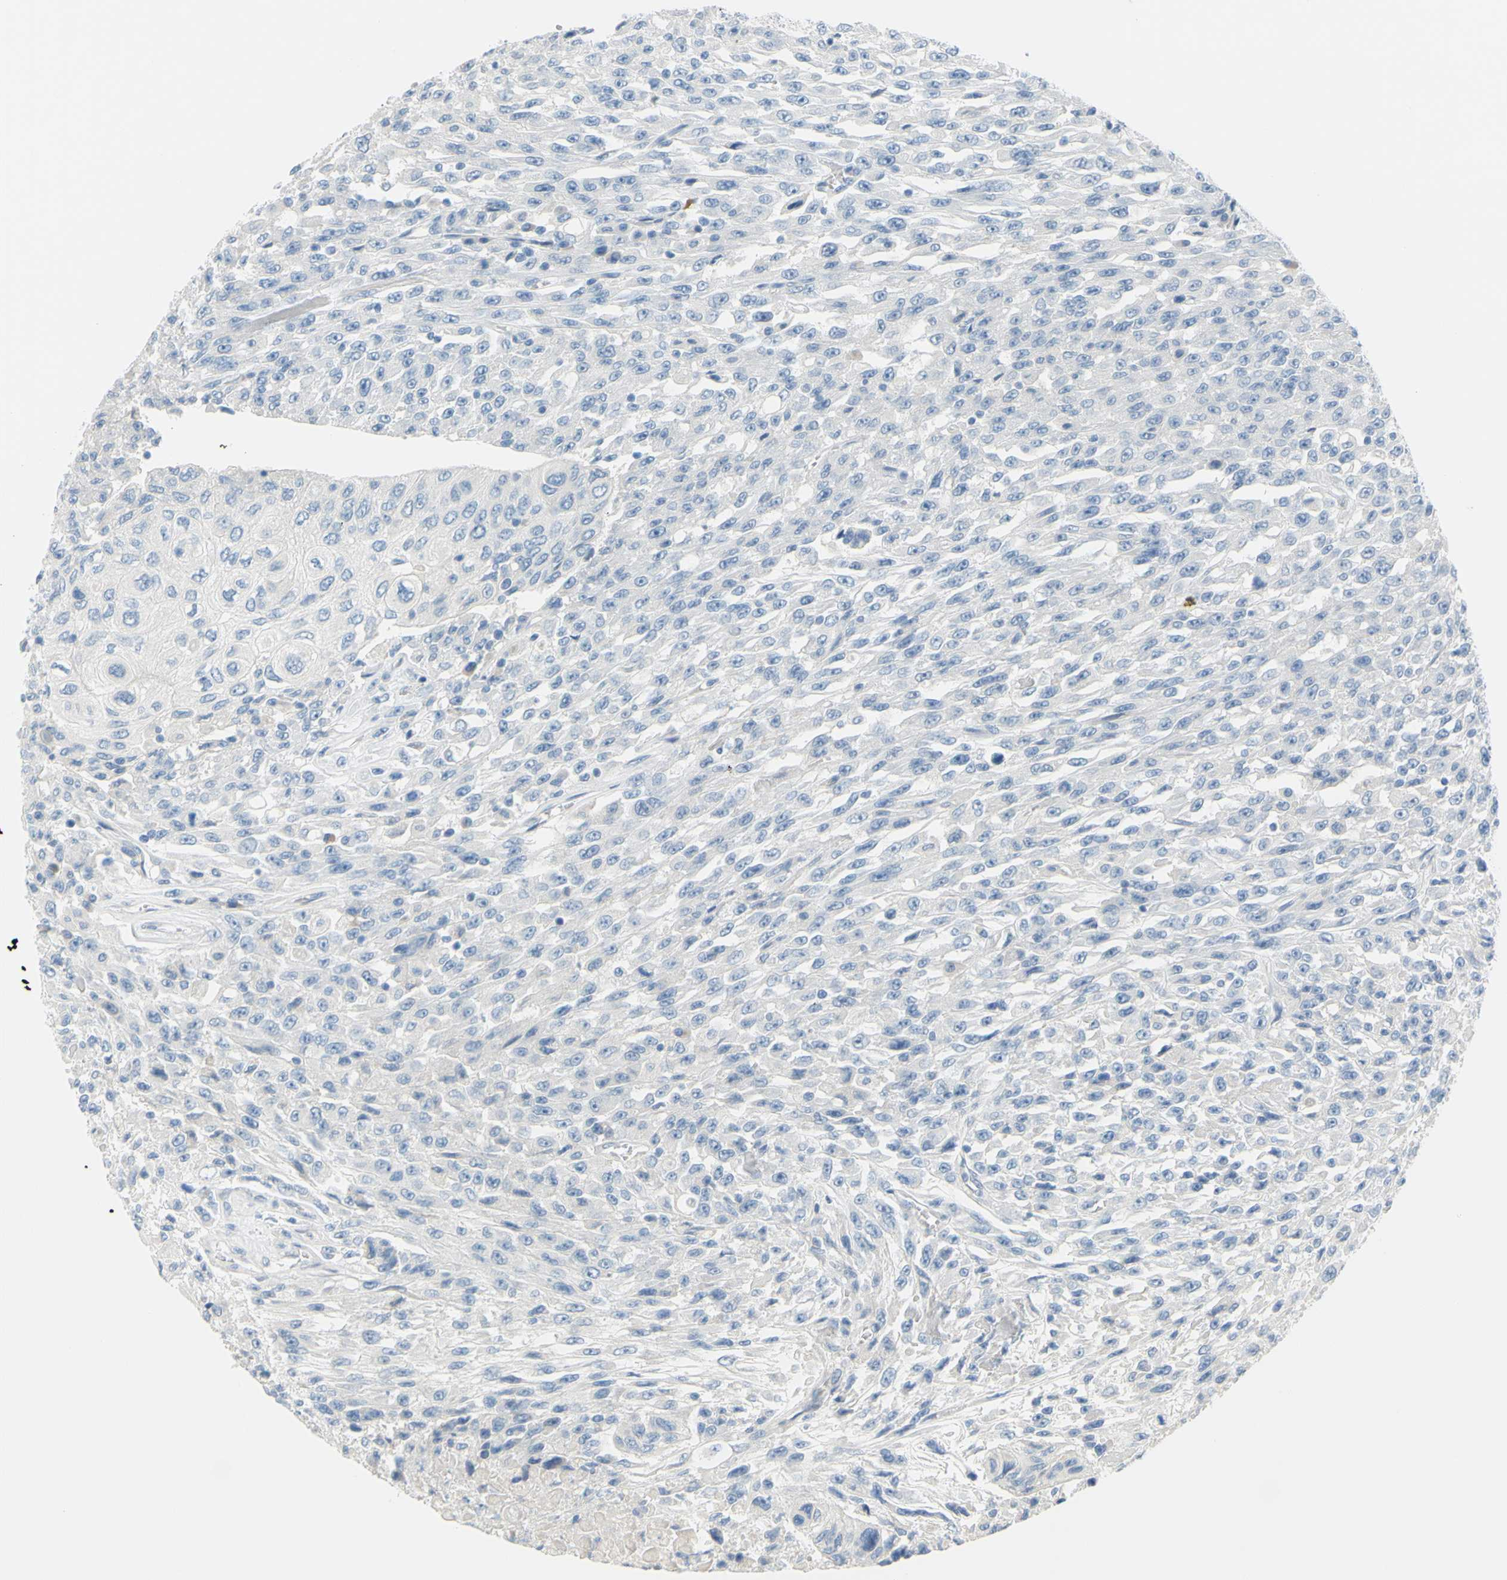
{"staining": {"intensity": "negative", "quantity": "none", "location": "none"}, "tissue": "urothelial cancer", "cell_type": "Tumor cells", "image_type": "cancer", "snomed": [{"axis": "morphology", "description": "Urothelial carcinoma, High grade"}, {"axis": "topography", "description": "Urinary bladder"}], "caption": "This is an immunohistochemistry photomicrograph of urothelial cancer. There is no positivity in tumor cells.", "gene": "DCT", "patient": {"sex": "male", "age": 66}}